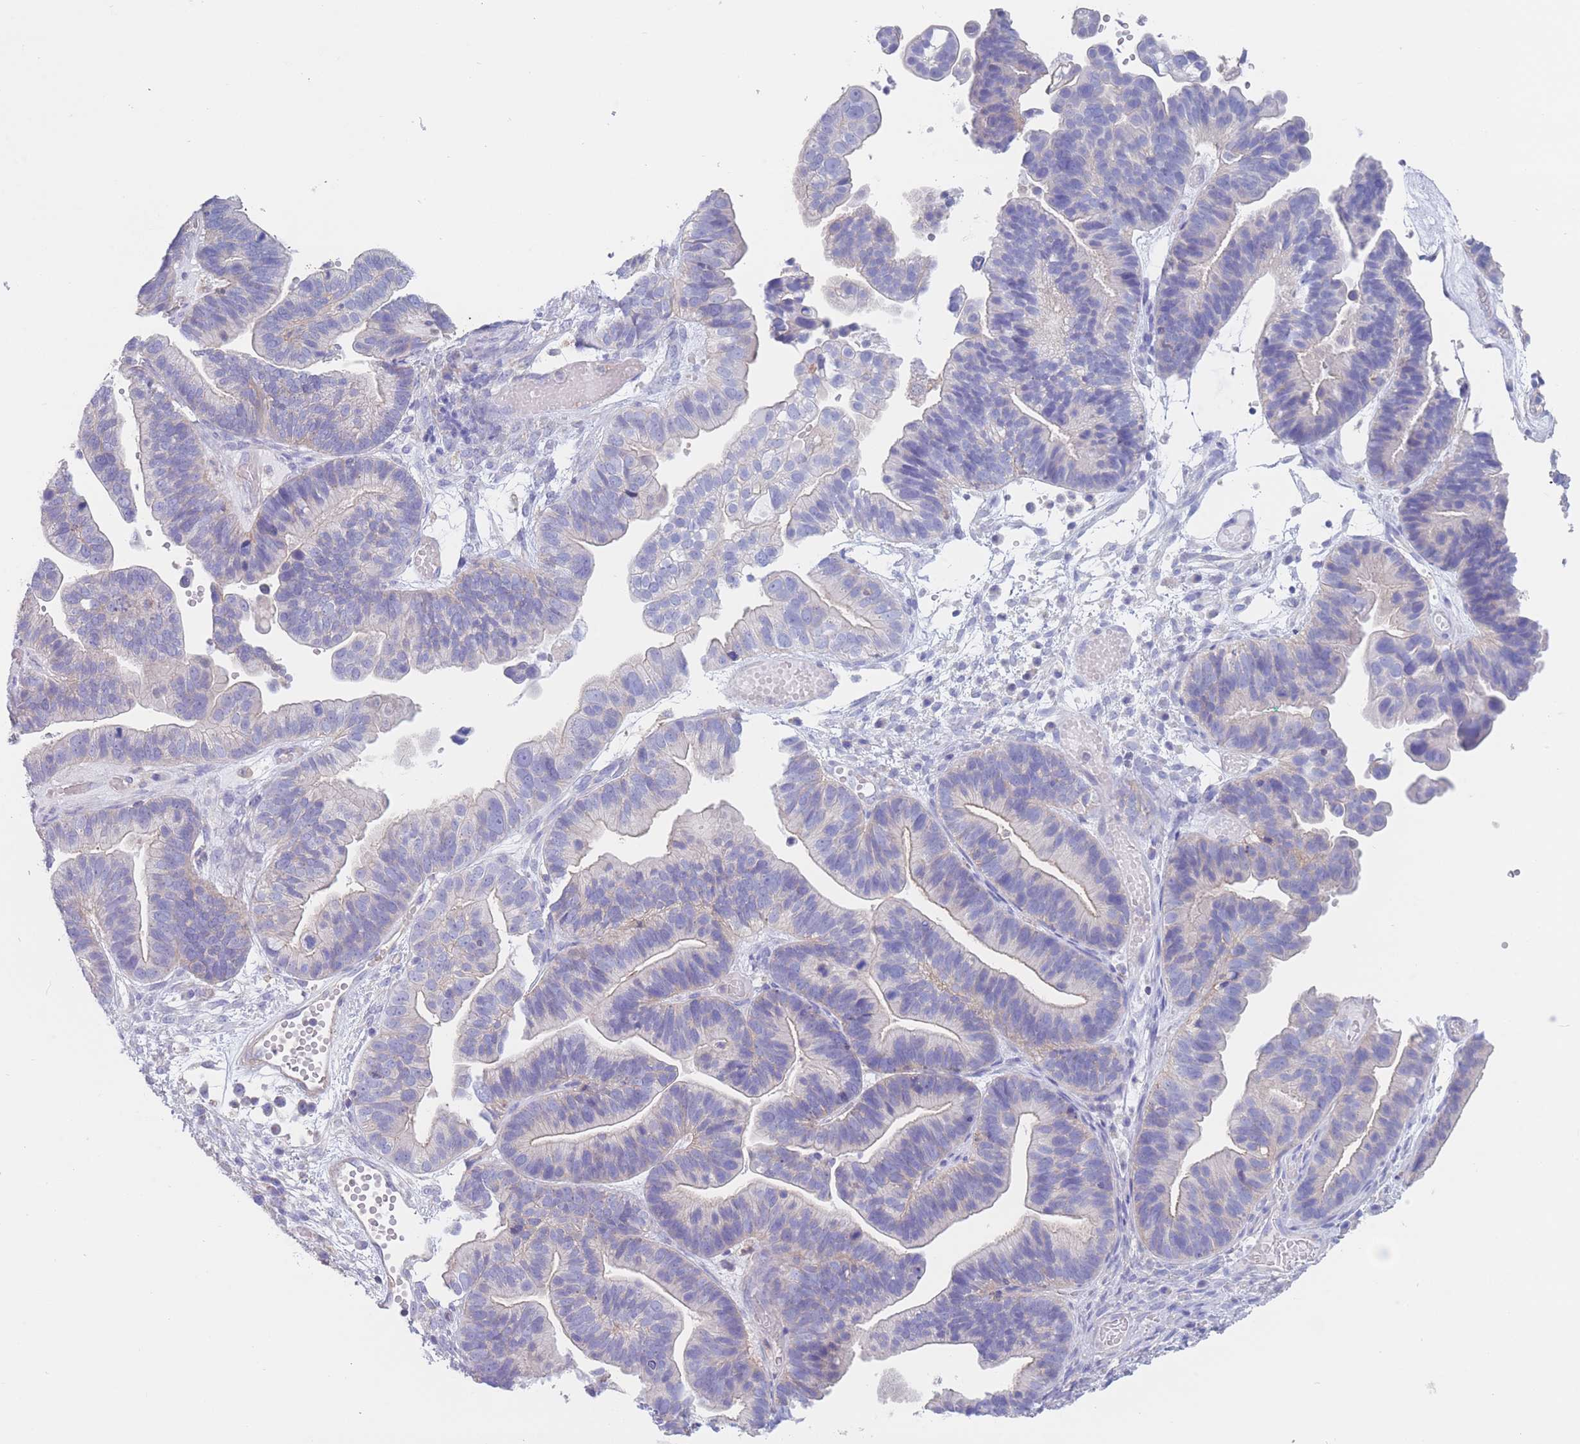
{"staining": {"intensity": "negative", "quantity": "none", "location": "none"}, "tissue": "ovarian cancer", "cell_type": "Tumor cells", "image_type": "cancer", "snomed": [{"axis": "morphology", "description": "Cystadenocarcinoma, serous, NOS"}, {"axis": "topography", "description": "Ovary"}], "caption": "There is no significant staining in tumor cells of serous cystadenocarcinoma (ovarian).", "gene": "ADH1A", "patient": {"sex": "female", "age": 56}}